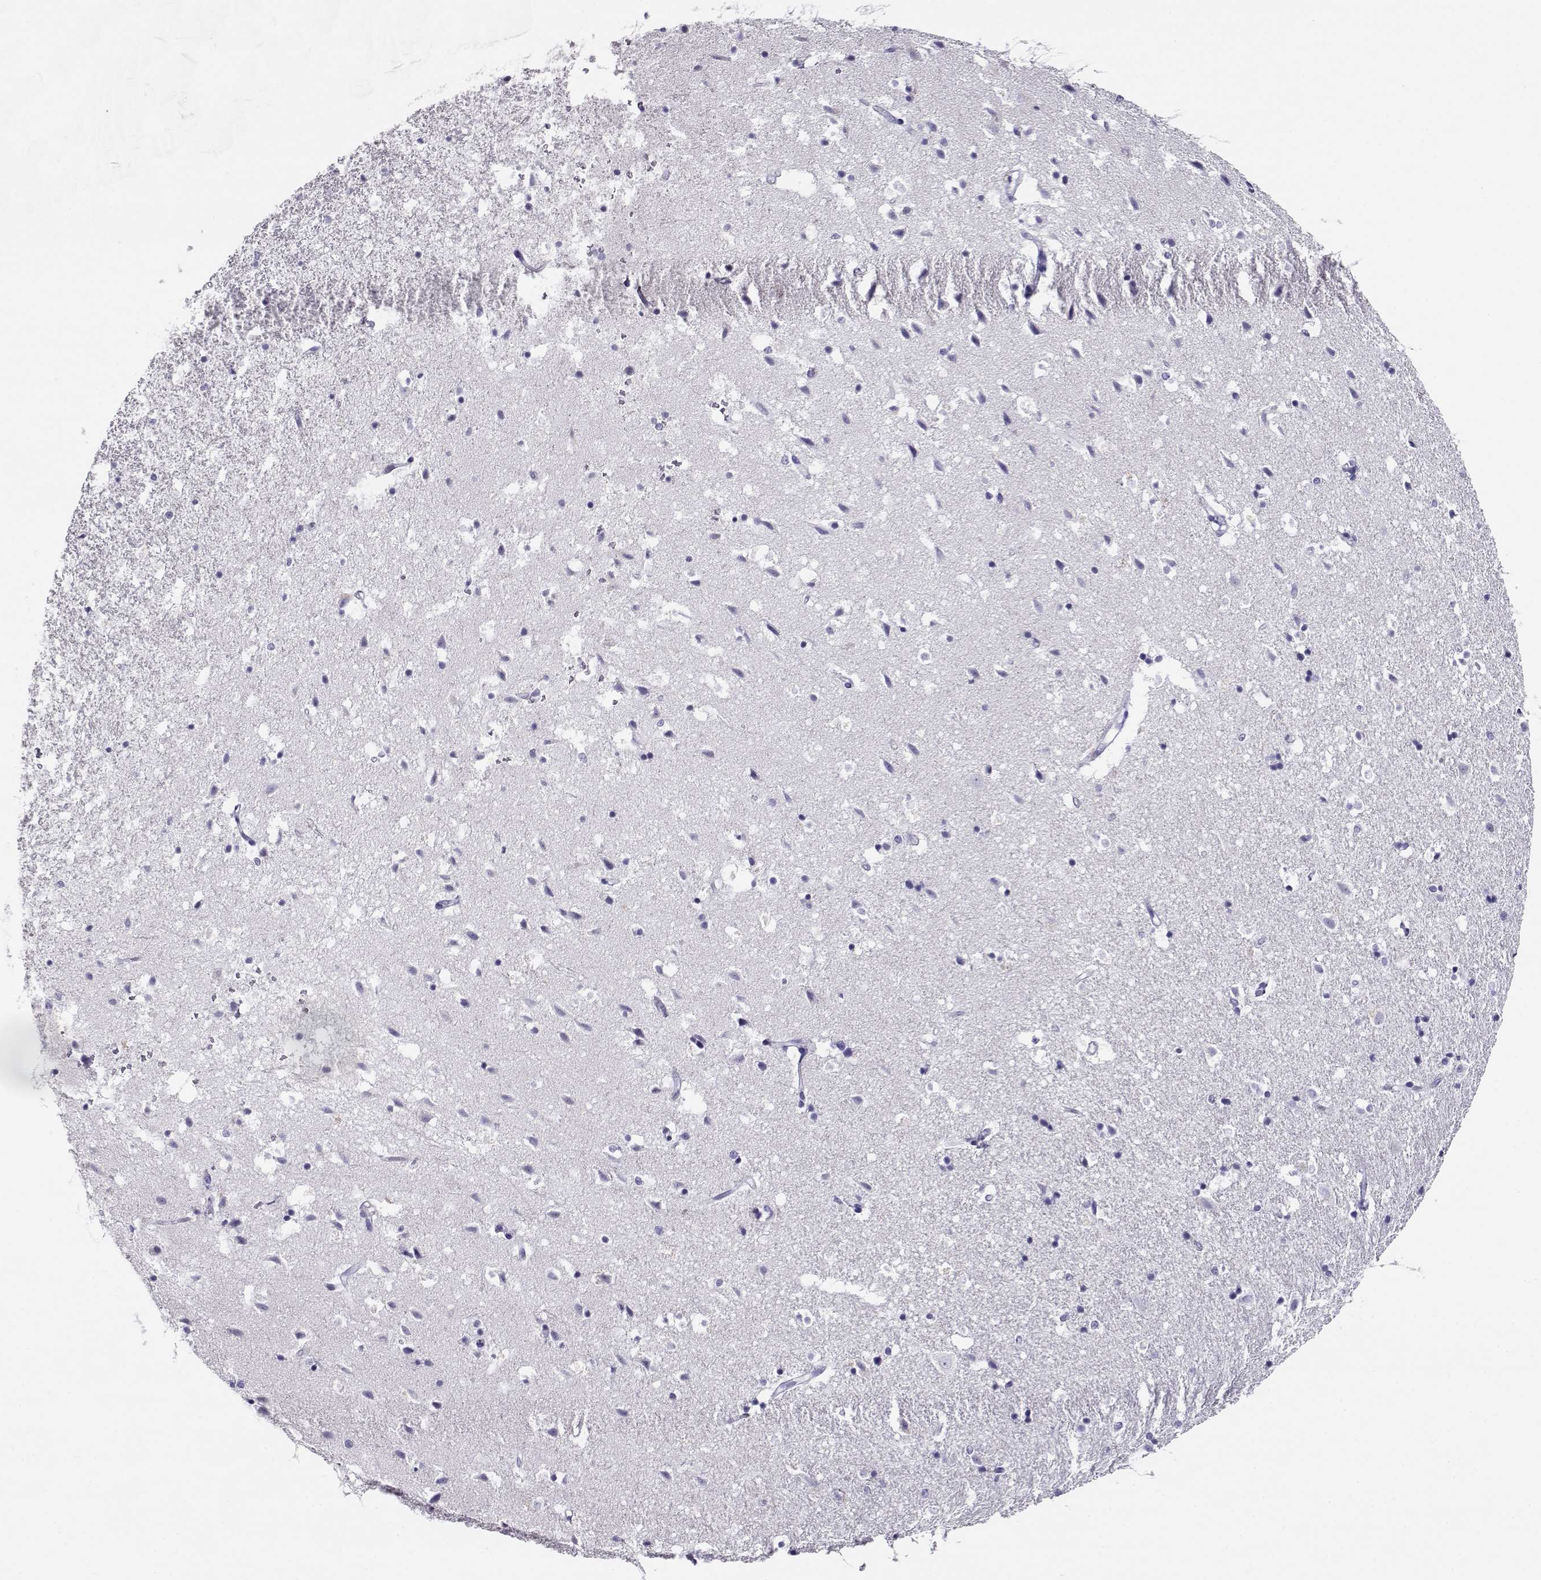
{"staining": {"intensity": "negative", "quantity": "none", "location": "none"}, "tissue": "hippocampus", "cell_type": "Glial cells", "image_type": "normal", "snomed": [{"axis": "morphology", "description": "Normal tissue, NOS"}, {"axis": "topography", "description": "Hippocampus"}], "caption": "Immunohistochemical staining of unremarkable human hippocampus shows no significant positivity in glial cells.", "gene": "CABS1", "patient": {"sex": "male", "age": 49}}